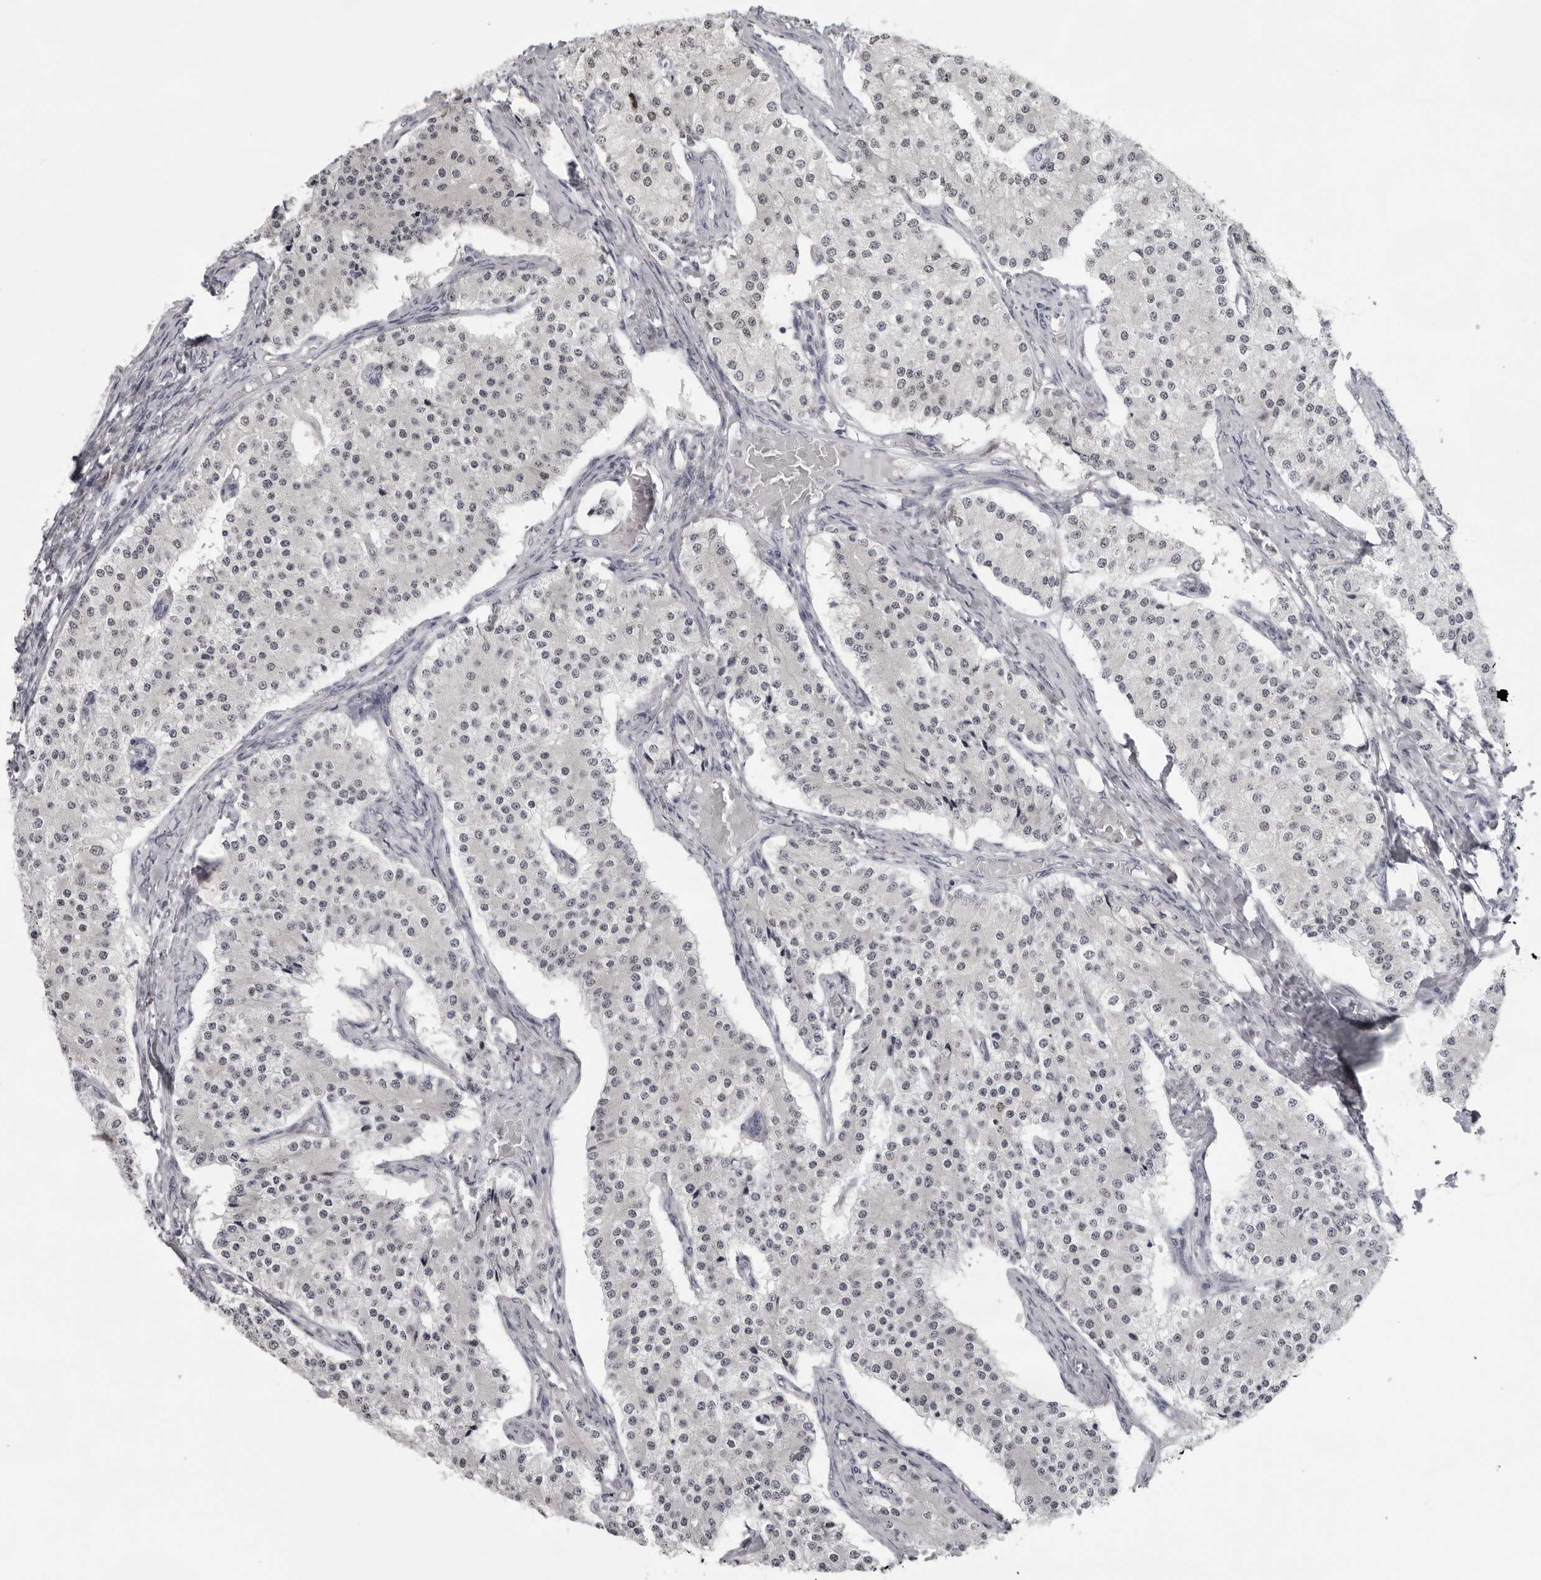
{"staining": {"intensity": "negative", "quantity": "none", "location": "none"}, "tissue": "carcinoid", "cell_type": "Tumor cells", "image_type": "cancer", "snomed": [{"axis": "morphology", "description": "Carcinoid, malignant, NOS"}, {"axis": "topography", "description": "Colon"}], "caption": "High power microscopy image of an immunohistochemistry (IHC) histopathology image of carcinoid, revealing no significant staining in tumor cells. Brightfield microscopy of immunohistochemistry (IHC) stained with DAB (brown) and hematoxylin (blue), captured at high magnification.", "gene": "LZIC", "patient": {"sex": "female", "age": 52}}